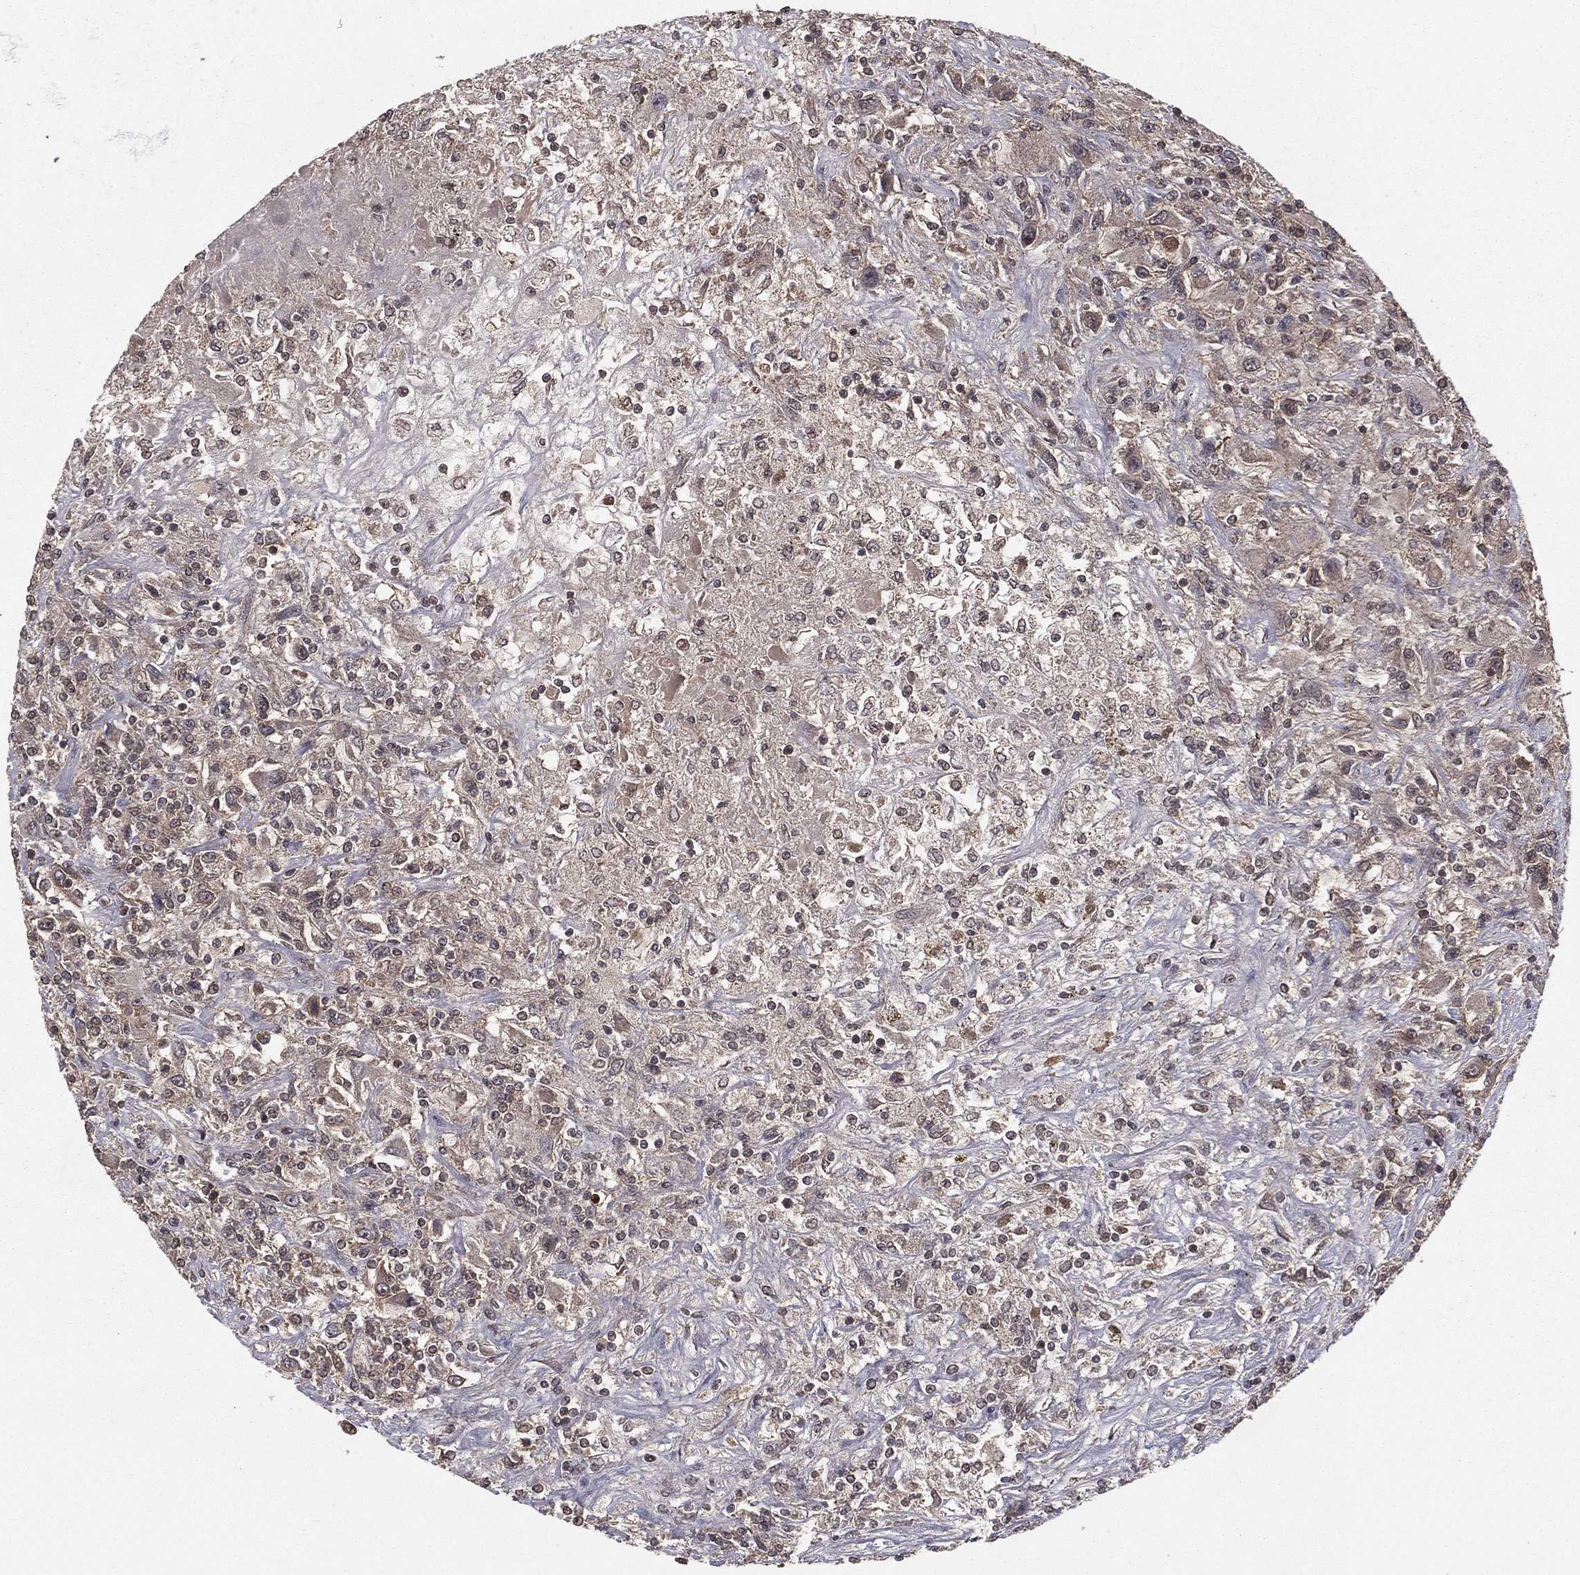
{"staining": {"intensity": "weak", "quantity": "<25%", "location": "cytoplasmic/membranous"}, "tissue": "renal cancer", "cell_type": "Tumor cells", "image_type": "cancer", "snomed": [{"axis": "morphology", "description": "Adenocarcinoma, NOS"}, {"axis": "topography", "description": "Kidney"}], "caption": "Tumor cells are negative for protein expression in human renal adenocarcinoma.", "gene": "ZDHHC15", "patient": {"sex": "female", "age": 67}}